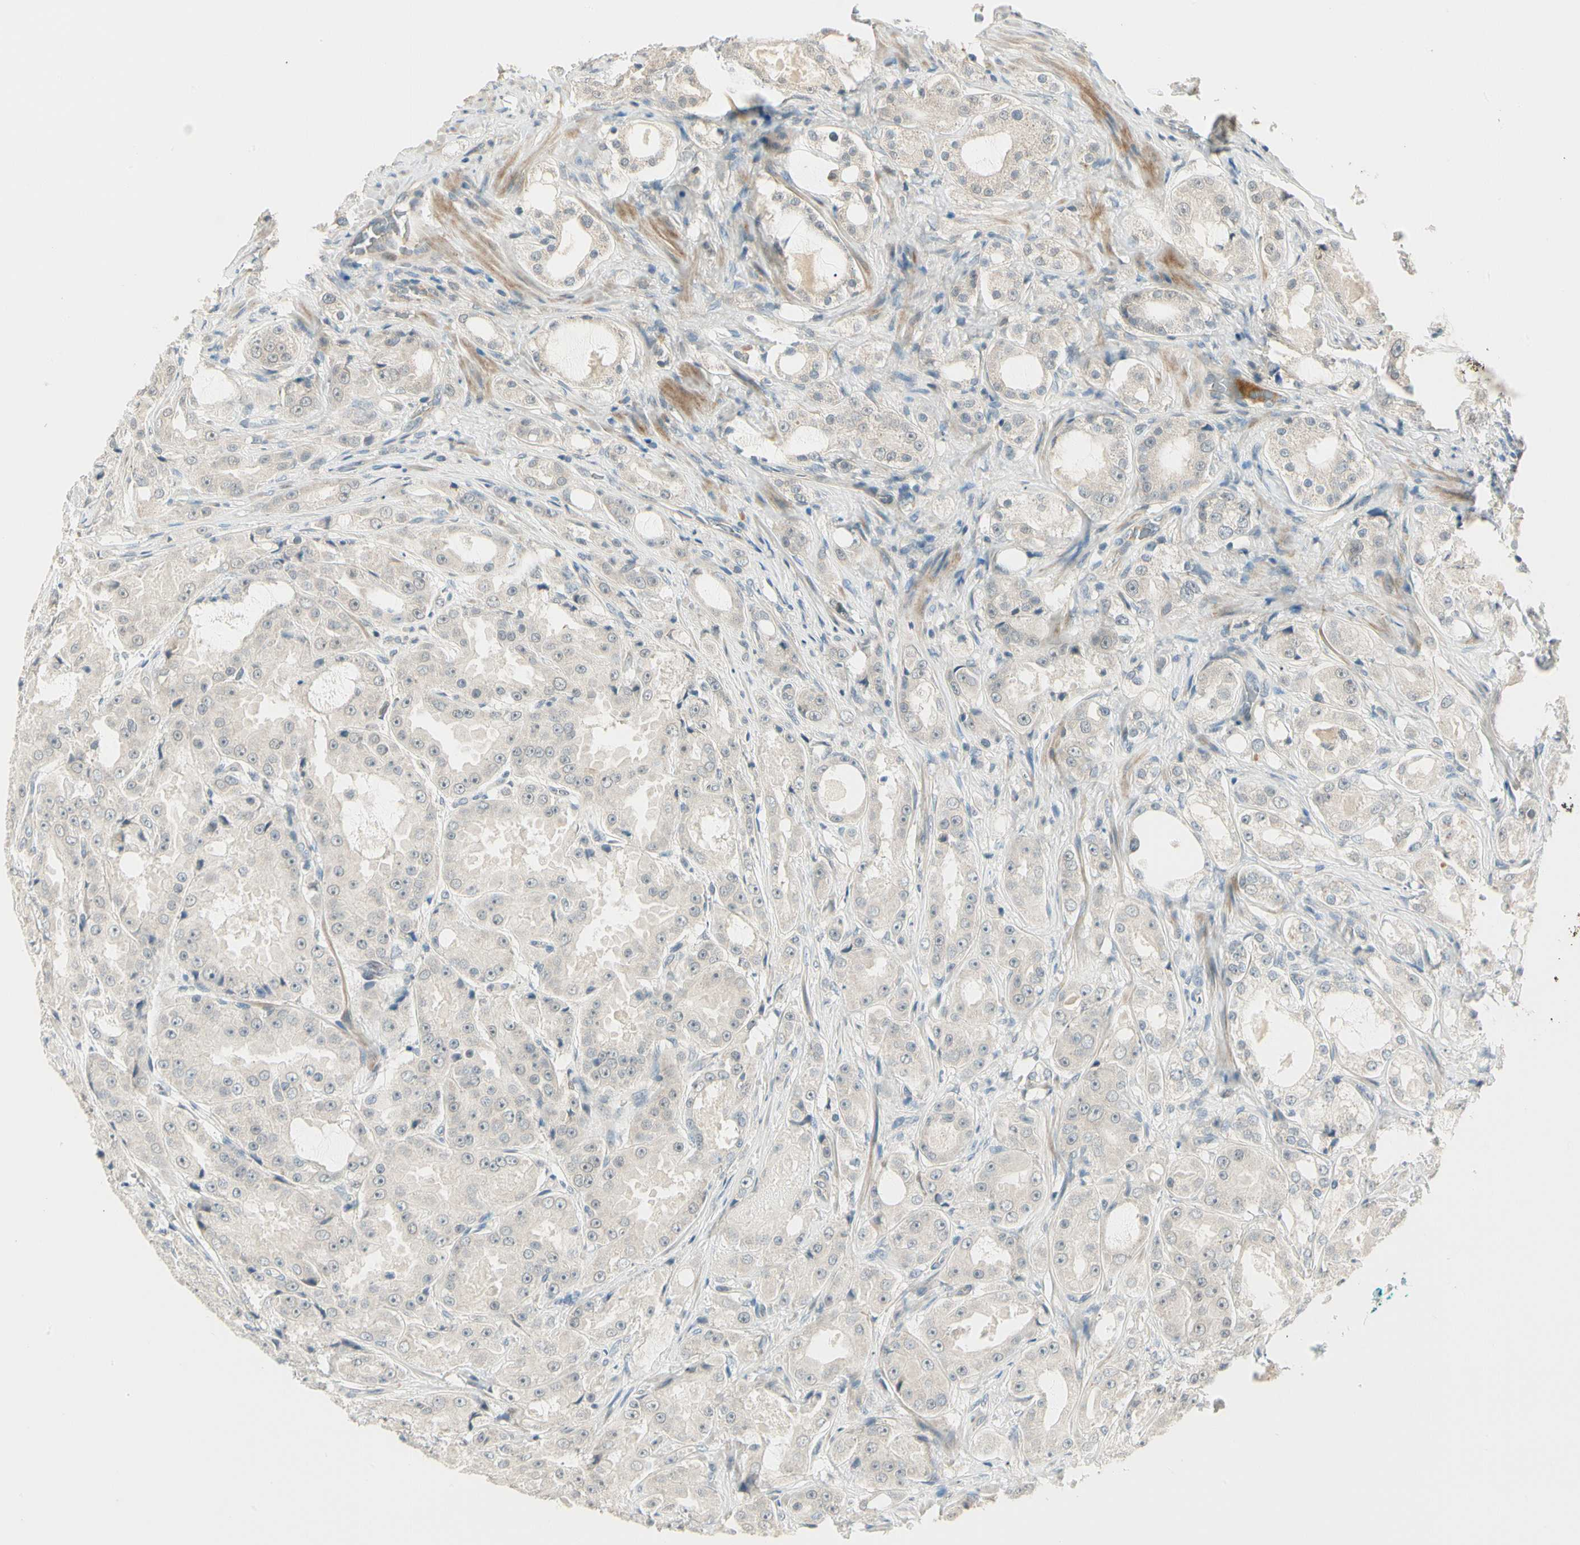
{"staining": {"intensity": "negative", "quantity": "none", "location": "none"}, "tissue": "prostate cancer", "cell_type": "Tumor cells", "image_type": "cancer", "snomed": [{"axis": "morphology", "description": "Adenocarcinoma, High grade"}, {"axis": "topography", "description": "Prostate"}], "caption": "There is no significant staining in tumor cells of prostate adenocarcinoma (high-grade).", "gene": "PCDHB15", "patient": {"sex": "male", "age": 73}}